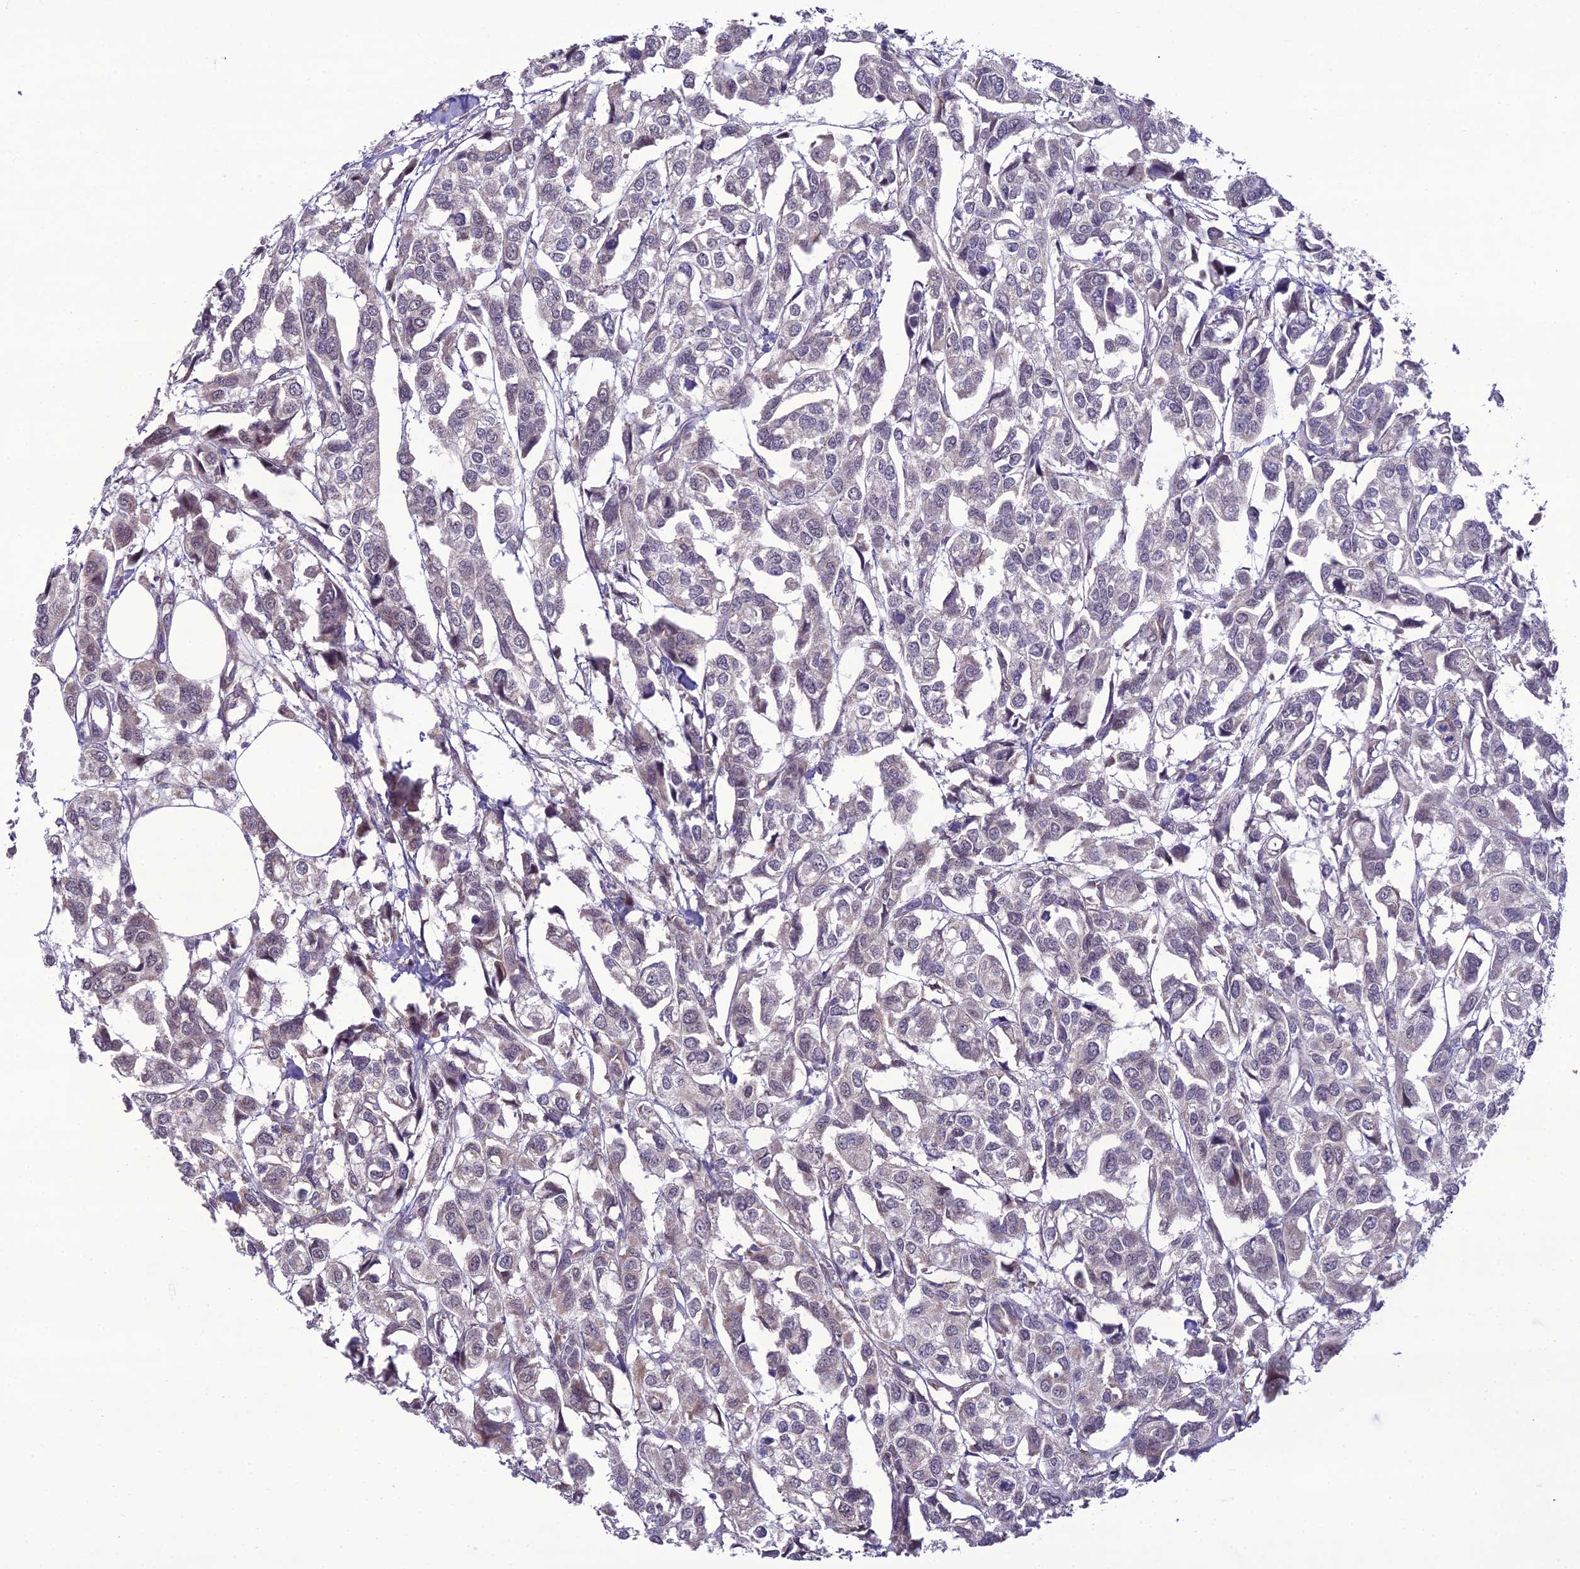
{"staining": {"intensity": "weak", "quantity": "<25%", "location": "cytoplasmic/membranous"}, "tissue": "urothelial cancer", "cell_type": "Tumor cells", "image_type": "cancer", "snomed": [{"axis": "morphology", "description": "Urothelial carcinoma, High grade"}, {"axis": "topography", "description": "Urinary bladder"}], "caption": "High power microscopy photomicrograph of an IHC micrograph of urothelial carcinoma (high-grade), revealing no significant expression in tumor cells.", "gene": "NODAL", "patient": {"sex": "male", "age": 67}}